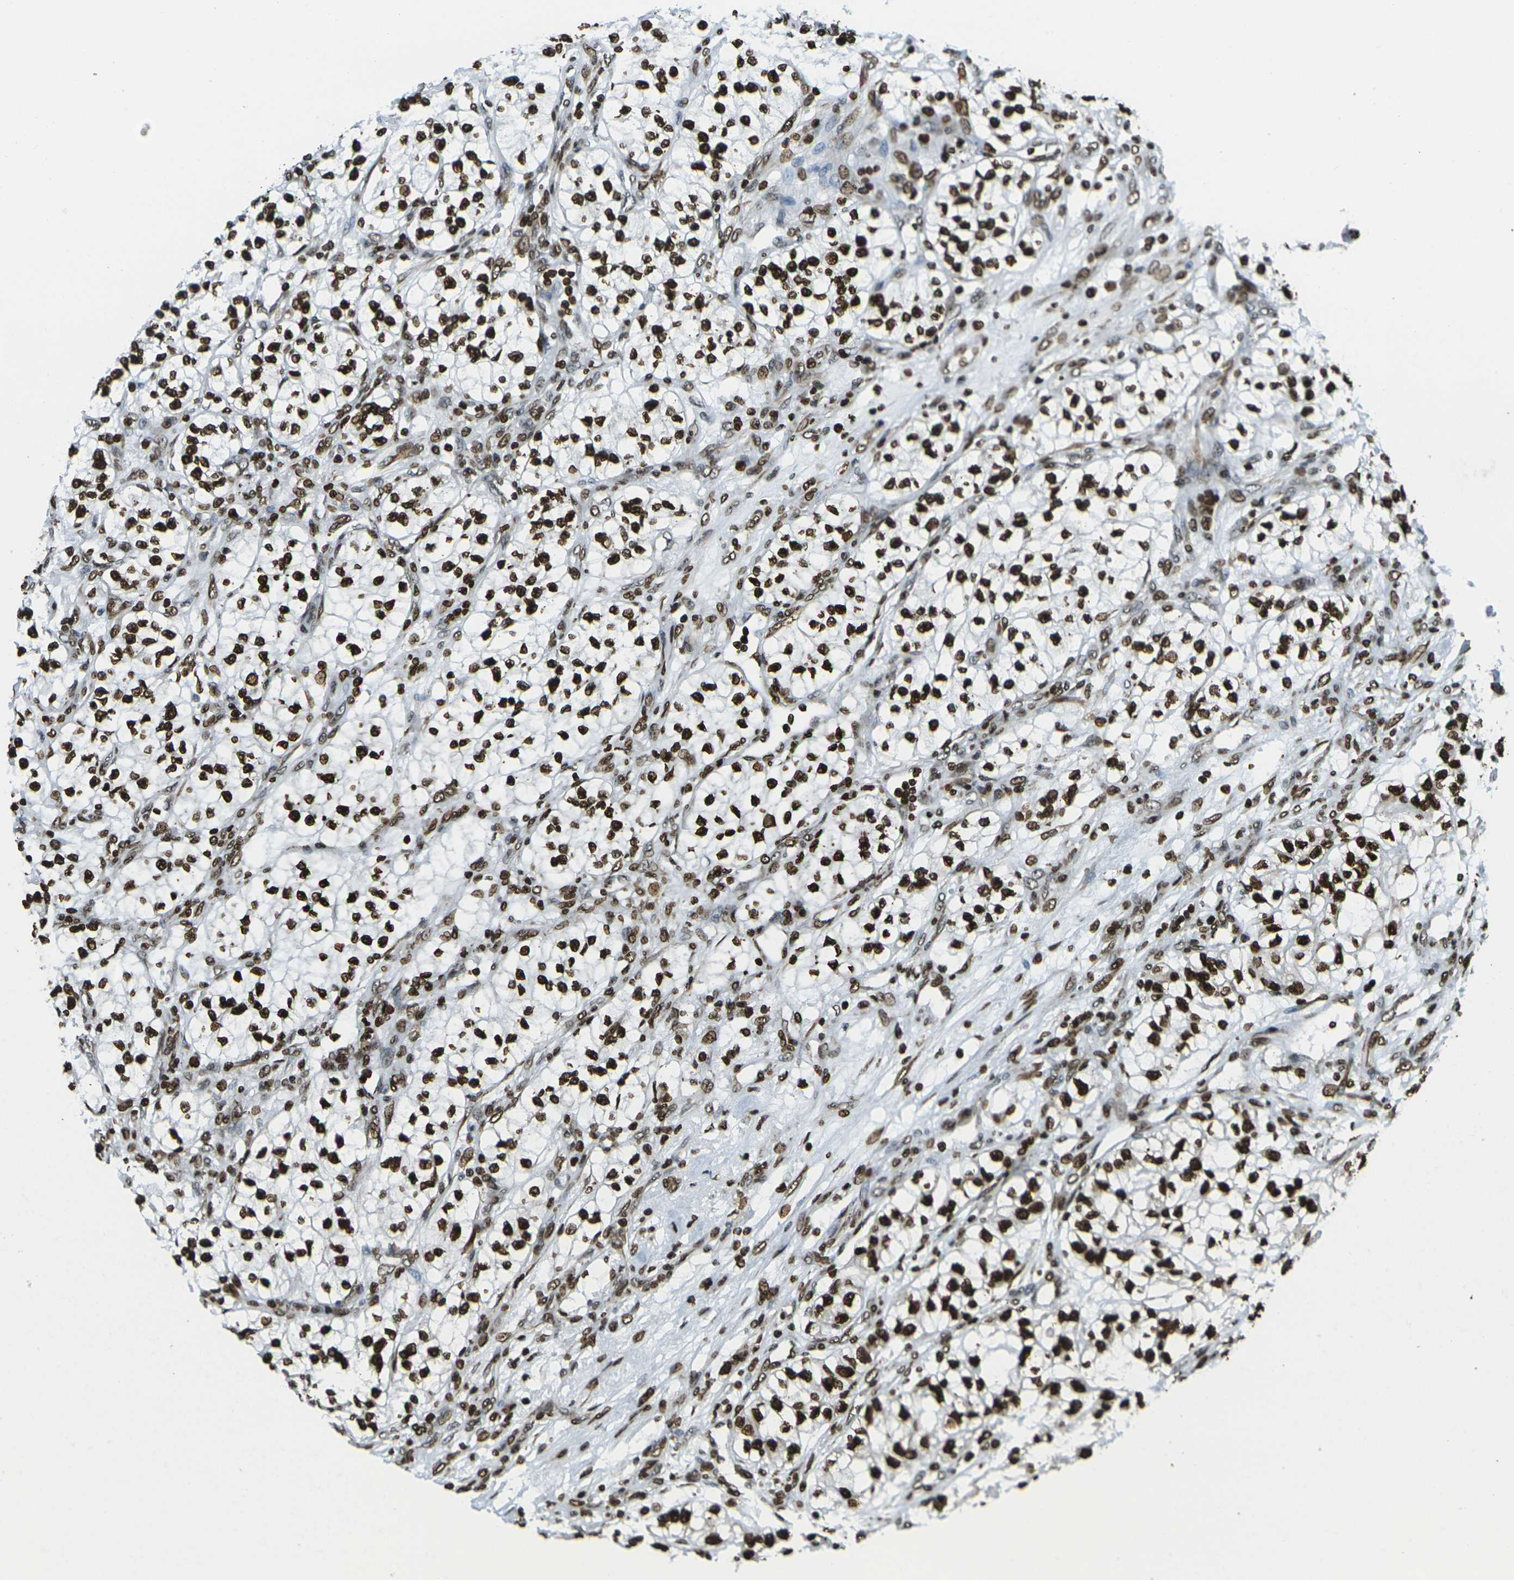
{"staining": {"intensity": "strong", "quantity": ">75%", "location": "nuclear"}, "tissue": "renal cancer", "cell_type": "Tumor cells", "image_type": "cancer", "snomed": [{"axis": "morphology", "description": "Adenocarcinoma, NOS"}, {"axis": "topography", "description": "Kidney"}], "caption": "Renal cancer (adenocarcinoma) was stained to show a protein in brown. There is high levels of strong nuclear positivity in about >75% of tumor cells.", "gene": "H1-2", "patient": {"sex": "female", "age": 57}}